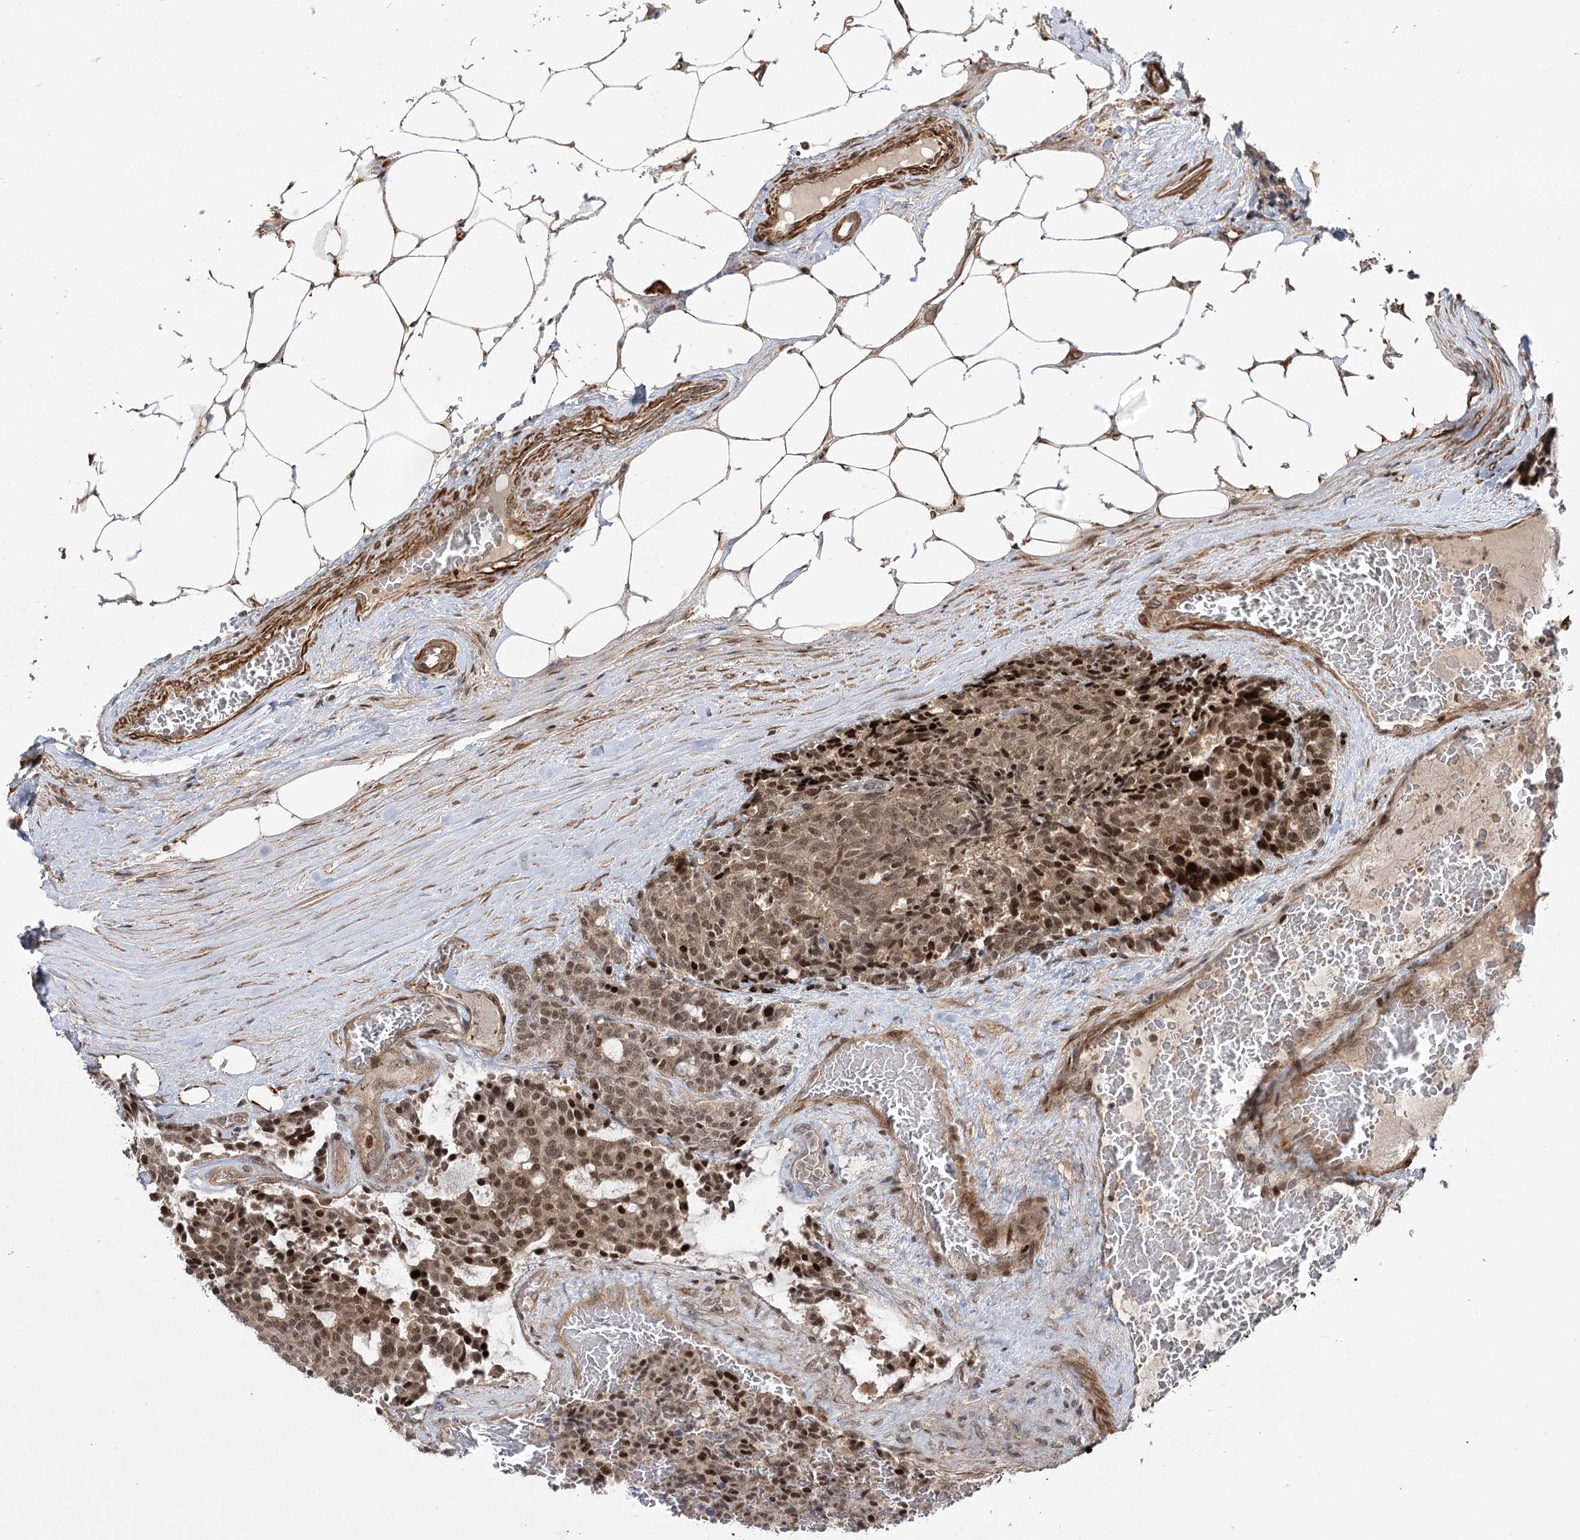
{"staining": {"intensity": "moderate", "quantity": ">75%", "location": "cytoplasmic/membranous,nuclear"}, "tissue": "carcinoid", "cell_type": "Tumor cells", "image_type": "cancer", "snomed": [{"axis": "morphology", "description": "Carcinoid, malignant, NOS"}, {"axis": "topography", "description": "Pancreas"}], "caption": "Human malignant carcinoid stained for a protein (brown) demonstrates moderate cytoplasmic/membranous and nuclear positive staining in approximately >75% of tumor cells.", "gene": "HELQ", "patient": {"sex": "female", "age": 54}}